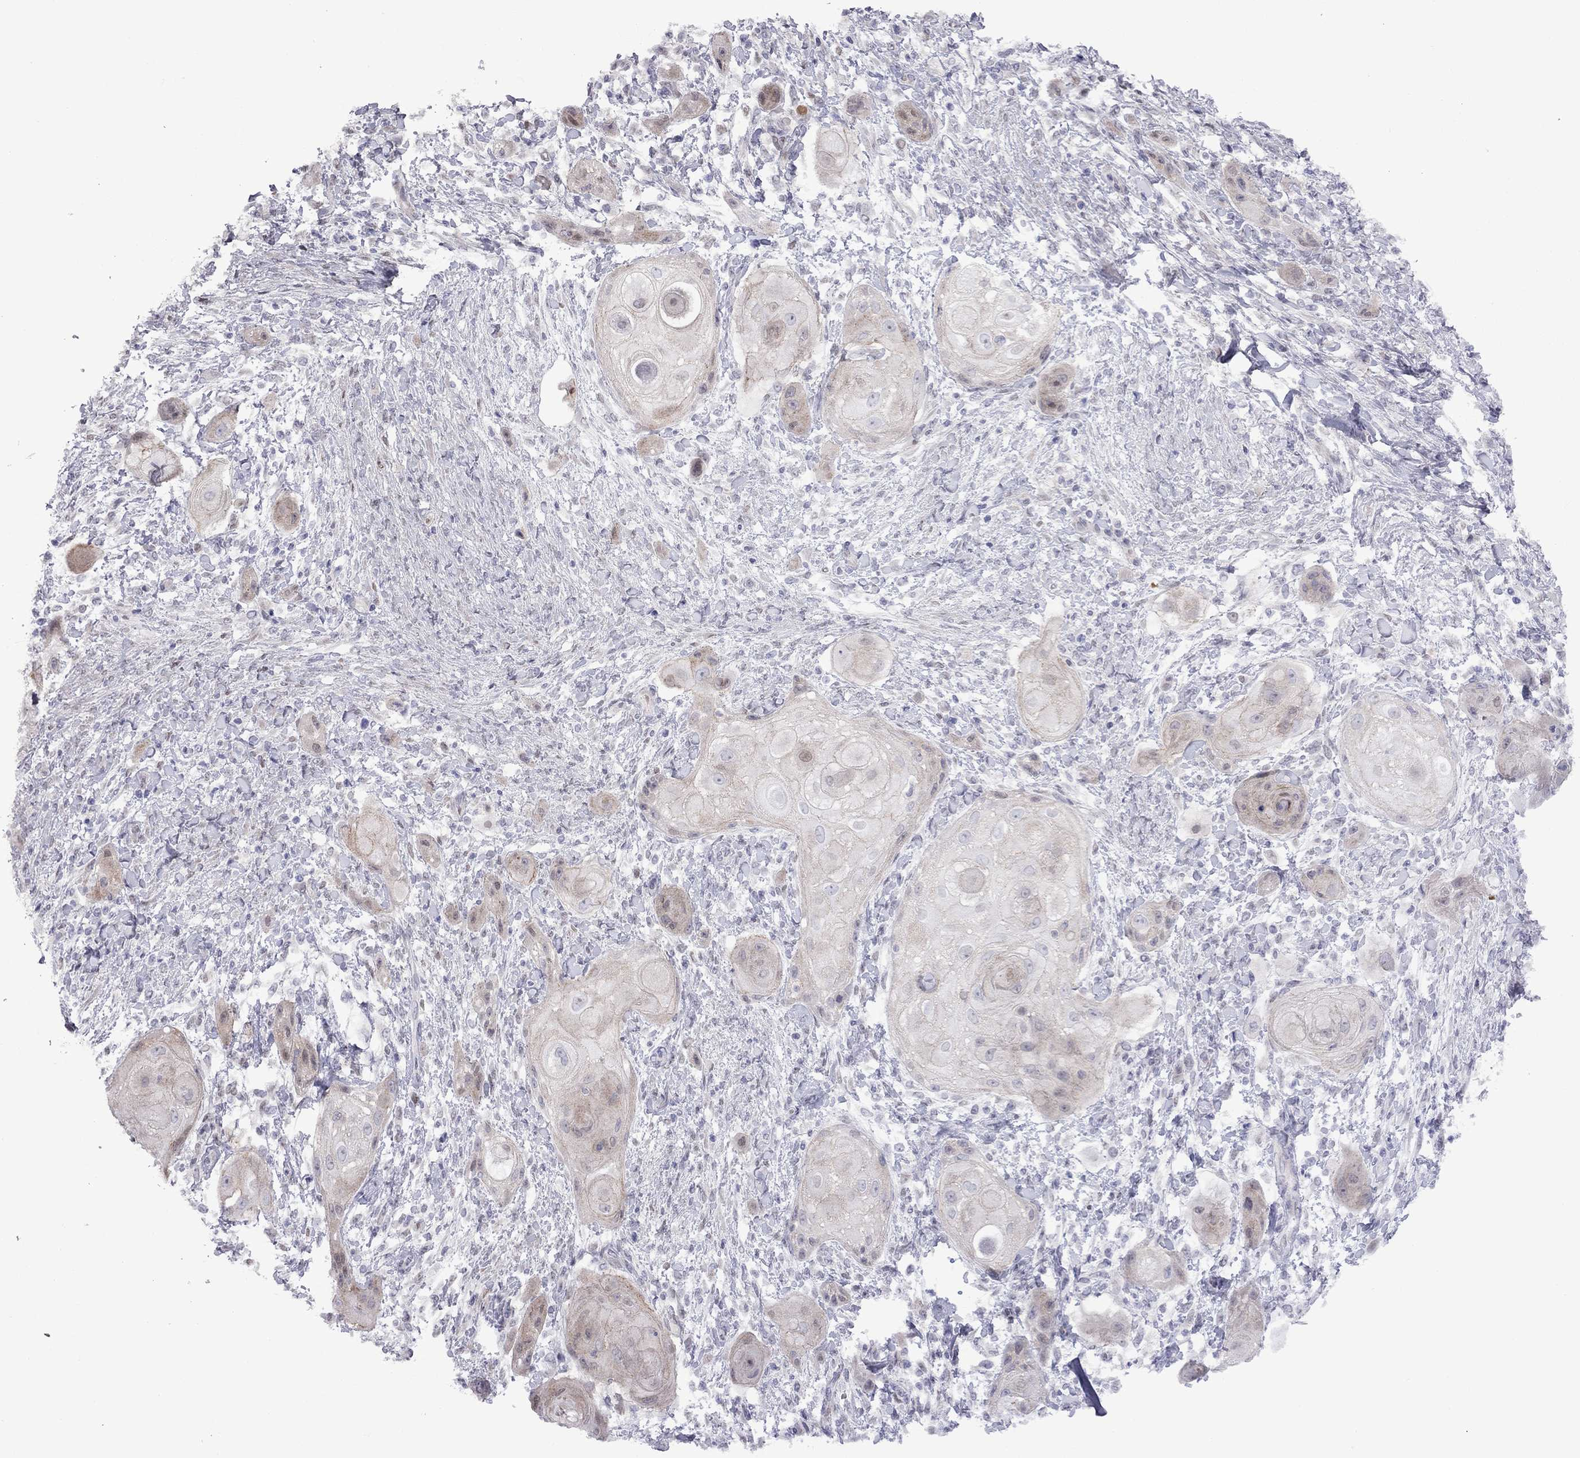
{"staining": {"intensity": "weak", "quantity": "<25%", "location": "cytoplasmic/membranous"}, "tissue": "skin cancer", "cell_type": "Tumor cells", "image_type": "cancer", "snomed": [{"axis": "morphology", "description": "Squamous cell carcinoma, NOS"}, {"axis": "topography", "description": "Skin"}], "caption": "An immunohistochemistry (IHC) histopathology image of skin cancer is shown. There is no staining in tumor cells of skin cancer.", "gene": "NRARP", "patient": {"sex": "male", "age": 62}}